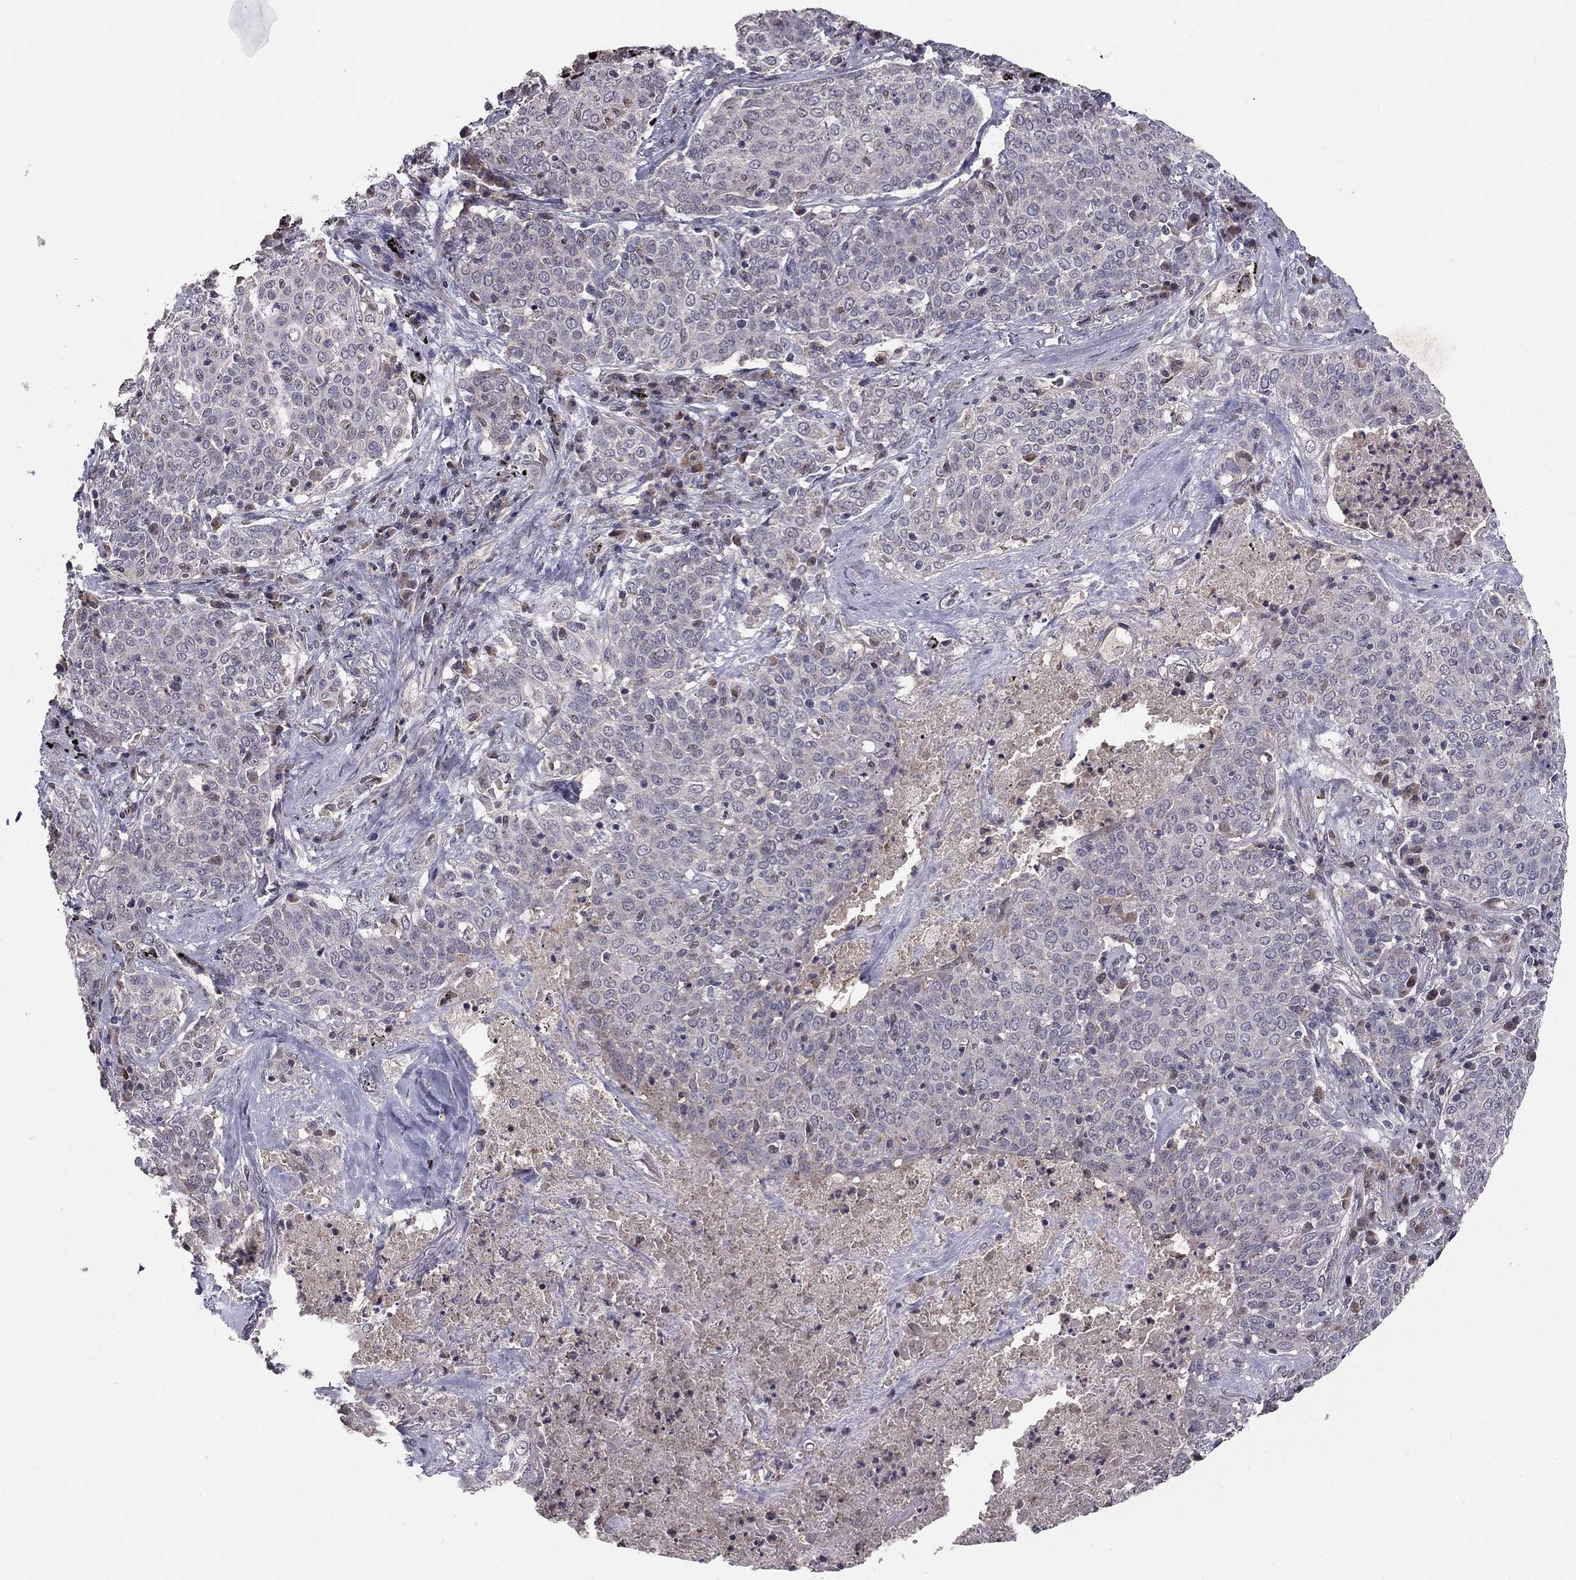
{"staining": {"intensity": "negative", "quantity": "none", "location": "none"}, "tissue": "lung cancer", "cell_type": "Tumor cells", "image_type": "cancer", "snomed": [{"axis": "morphology", "description": "Squamous cell carcinoma, NOS"}, {"axis": "topography", "description": "Lung"}], "caption": "DAB immunohistochemical staining of lung cancer (squamous cell carcinoma) demonstrates no significant positivity in tumor cells.", "gene": "HCN1", "patient": {"sex": "male", "age": 82}}